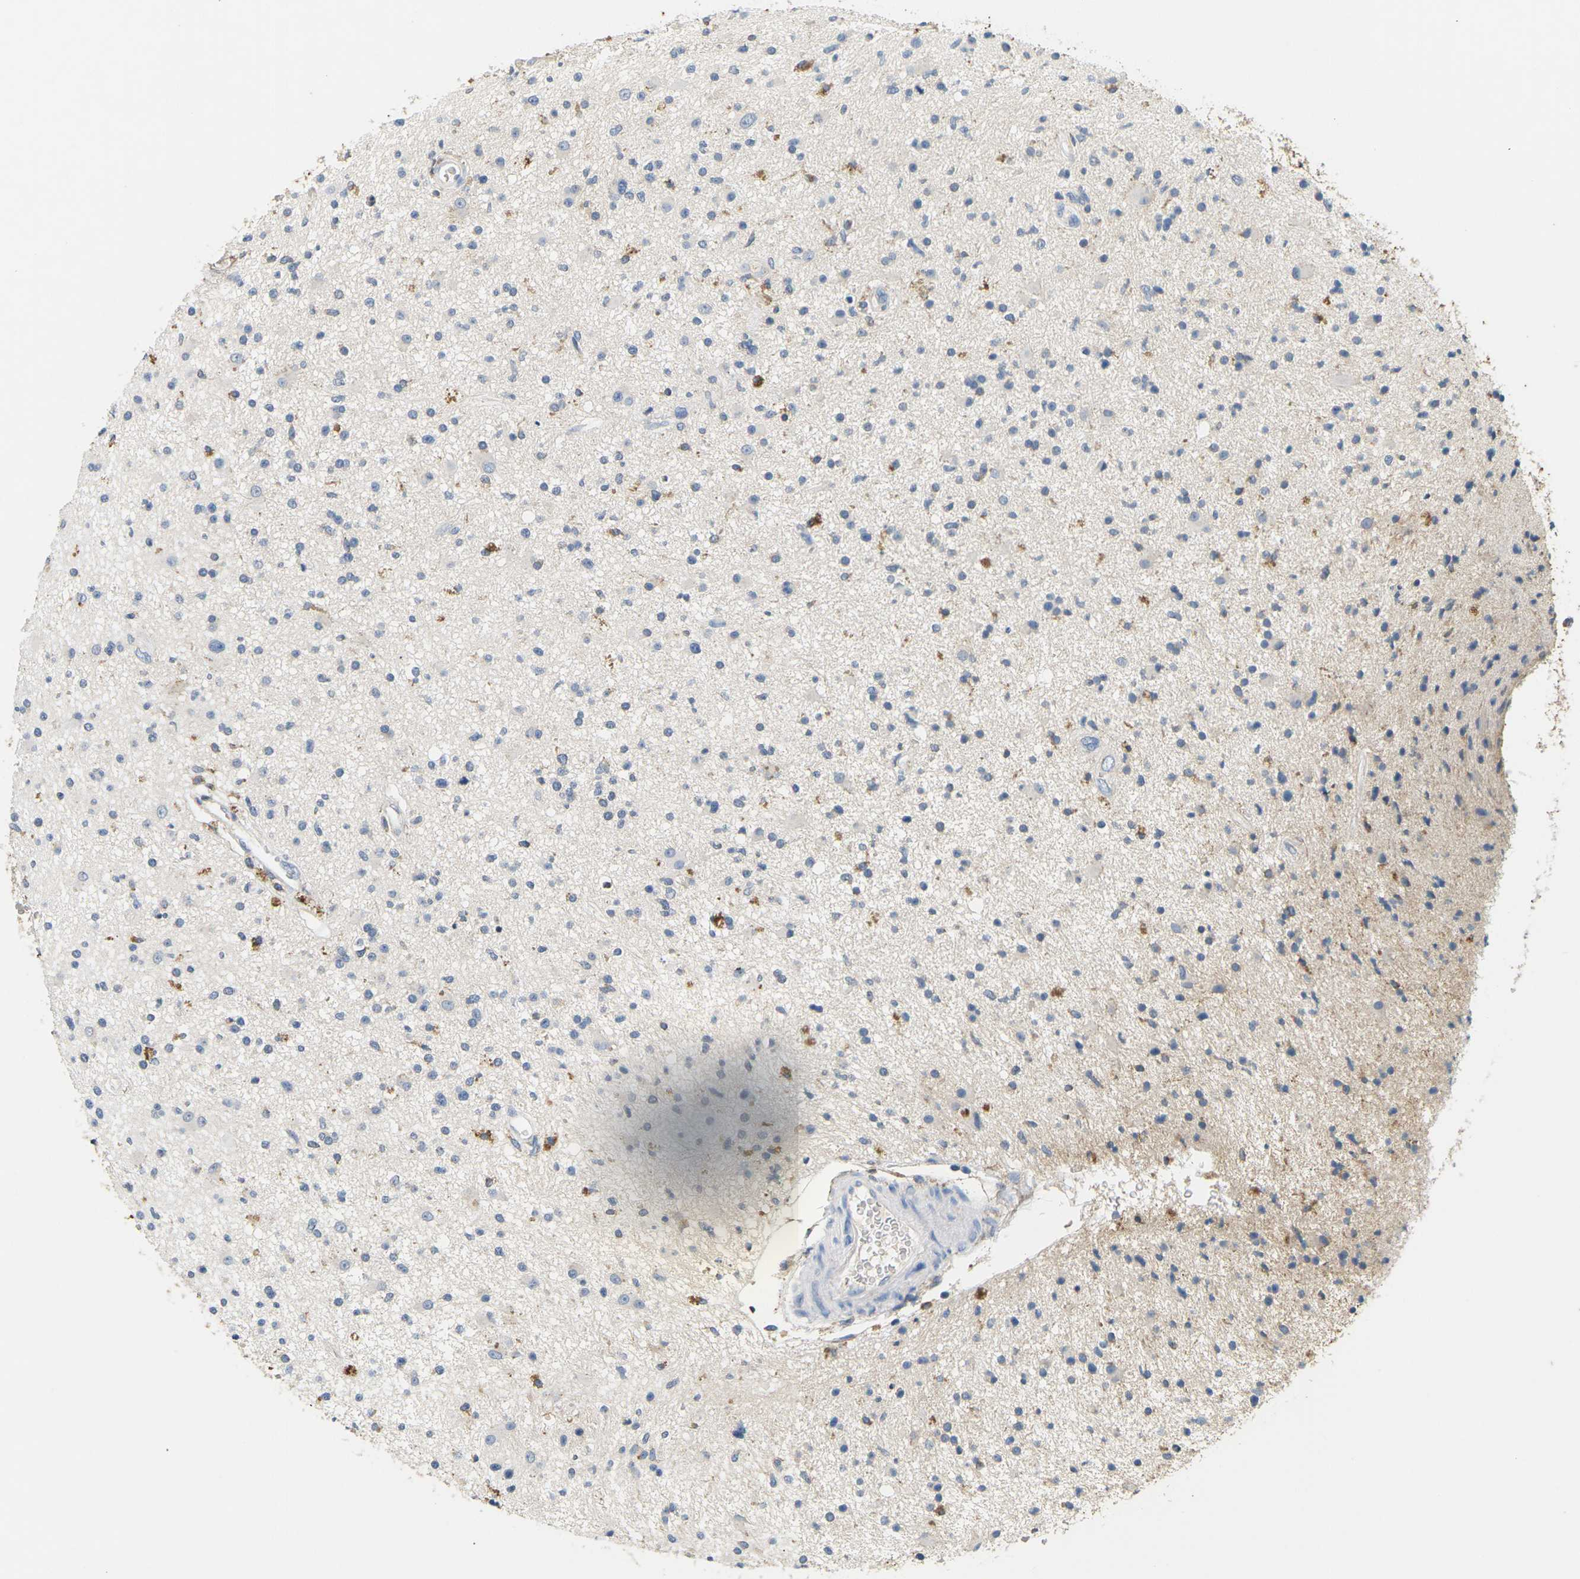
{"staining": {"intensity": "negative", "quantity": "none", "location": "none"}, "tissue": "glioma", "cell_type": "Tumor cells", "image_type": "cancer", "snomed": [{"axis": "morphology", "description": "Glioma, malignant, High grade"}, {"axis": "topography", "description": "Brain"}], "caption": "IHC image of neoplastic tissue: high-grade glioma (malignant) stained with DAB (3,3'-diaminobenzidine) shows no significant protein positivity in tumor cells. (Immunohistochemistry (ihc), brightfield microscopy, high magnification).", "gene": "ADM", "patient": {"sex": "male", "age": 33}}